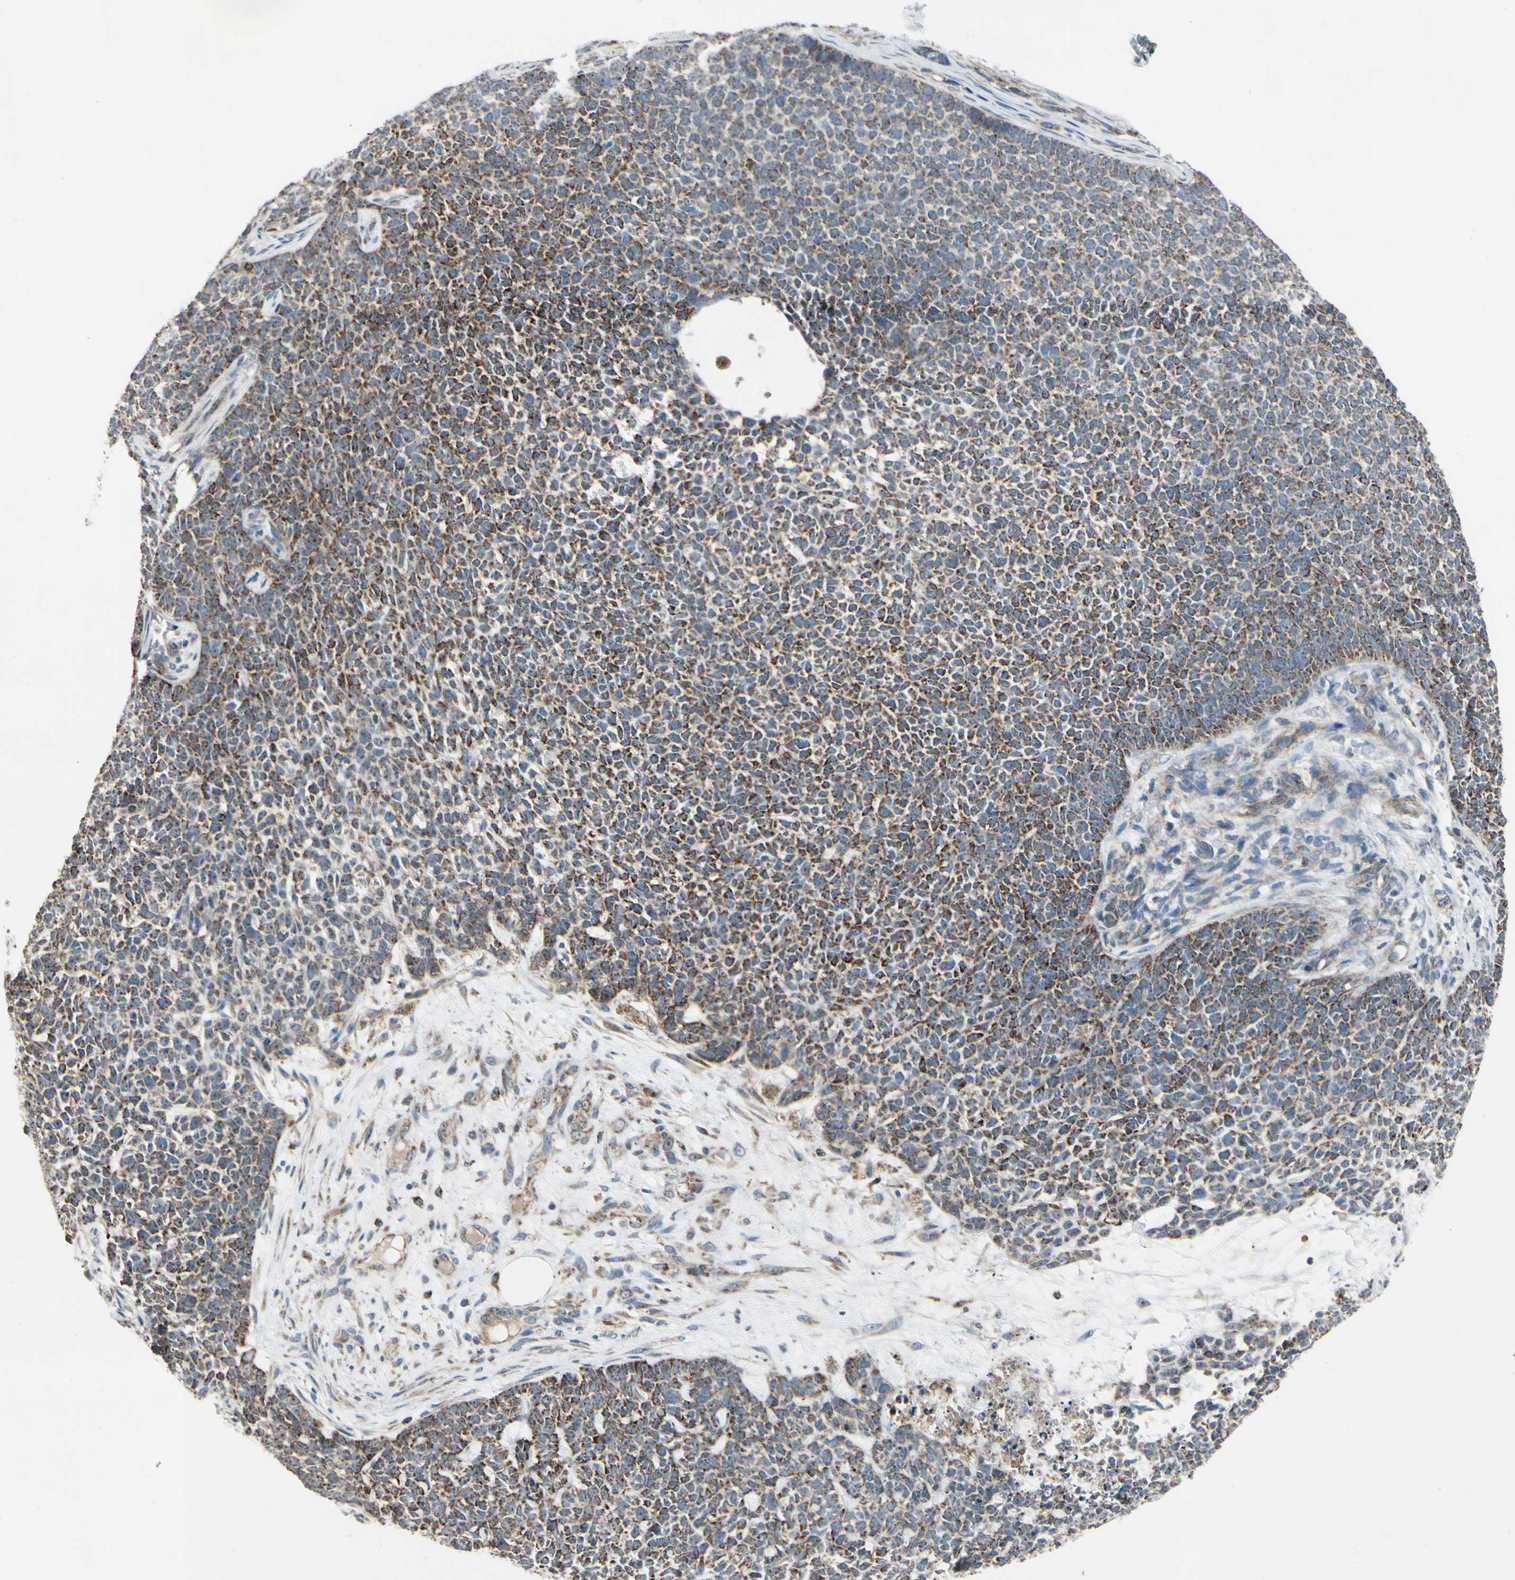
{"staining": {"intensity": "moderate", "quantity": ">75%", "location": "cytoplasmic/membranous"}, "tissue": "skin cancer", "cell_type": "Tumor cells", "image_type": "cancer", "snomed": [{"axis": "morphology", "description": "Basal cell carcinoma"}, {"axis": "topography", "description": "Skin"}], "caption": "A photomicrograph of skin cancer stained for a protein displays moderate cytoplasmic/membranous brown staining in tumor cells.", "gene": "CPT1A", "patient": {"sex": "female", "age": 84}}